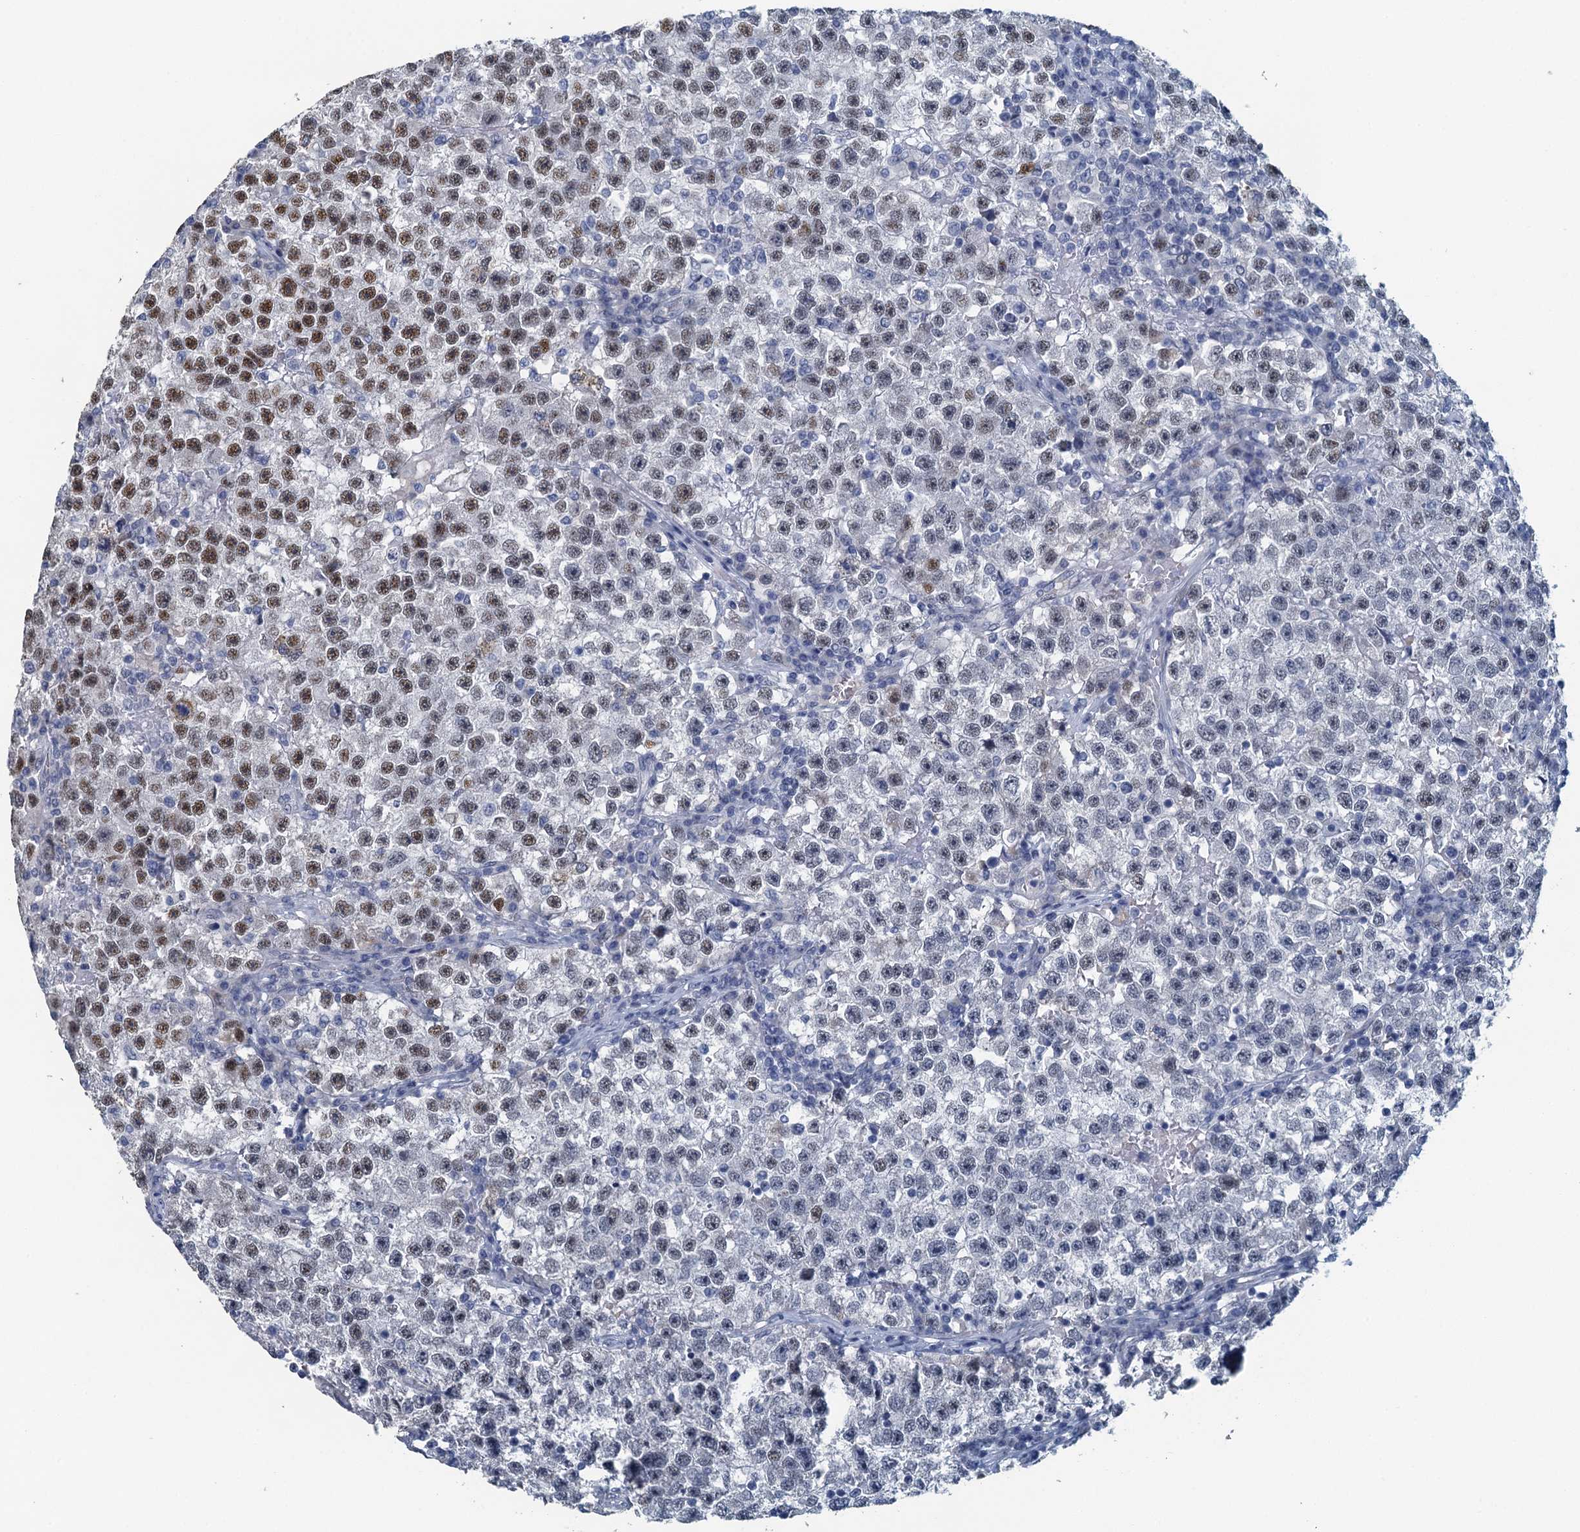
{"staining": {"intensity": "strong", "quantity": "25%-75%", "location": "nuclear"}, "tissue": "testis cancer", "cell_type": "Tumor cells", "image_type": "cancer", "snomed": [{"axis": "morphology", "description": "Seminoma, NOS"}, {"axis": "topography", "description": "Testis"}], "caption": "Human testis seminoma stained for a protein (brown) demonstrates strong nuclear positive staining in approximately 25%-75% of tumor cells.", "gene": "TTLL9", "patient": {"sex": "male", "age": 22}}